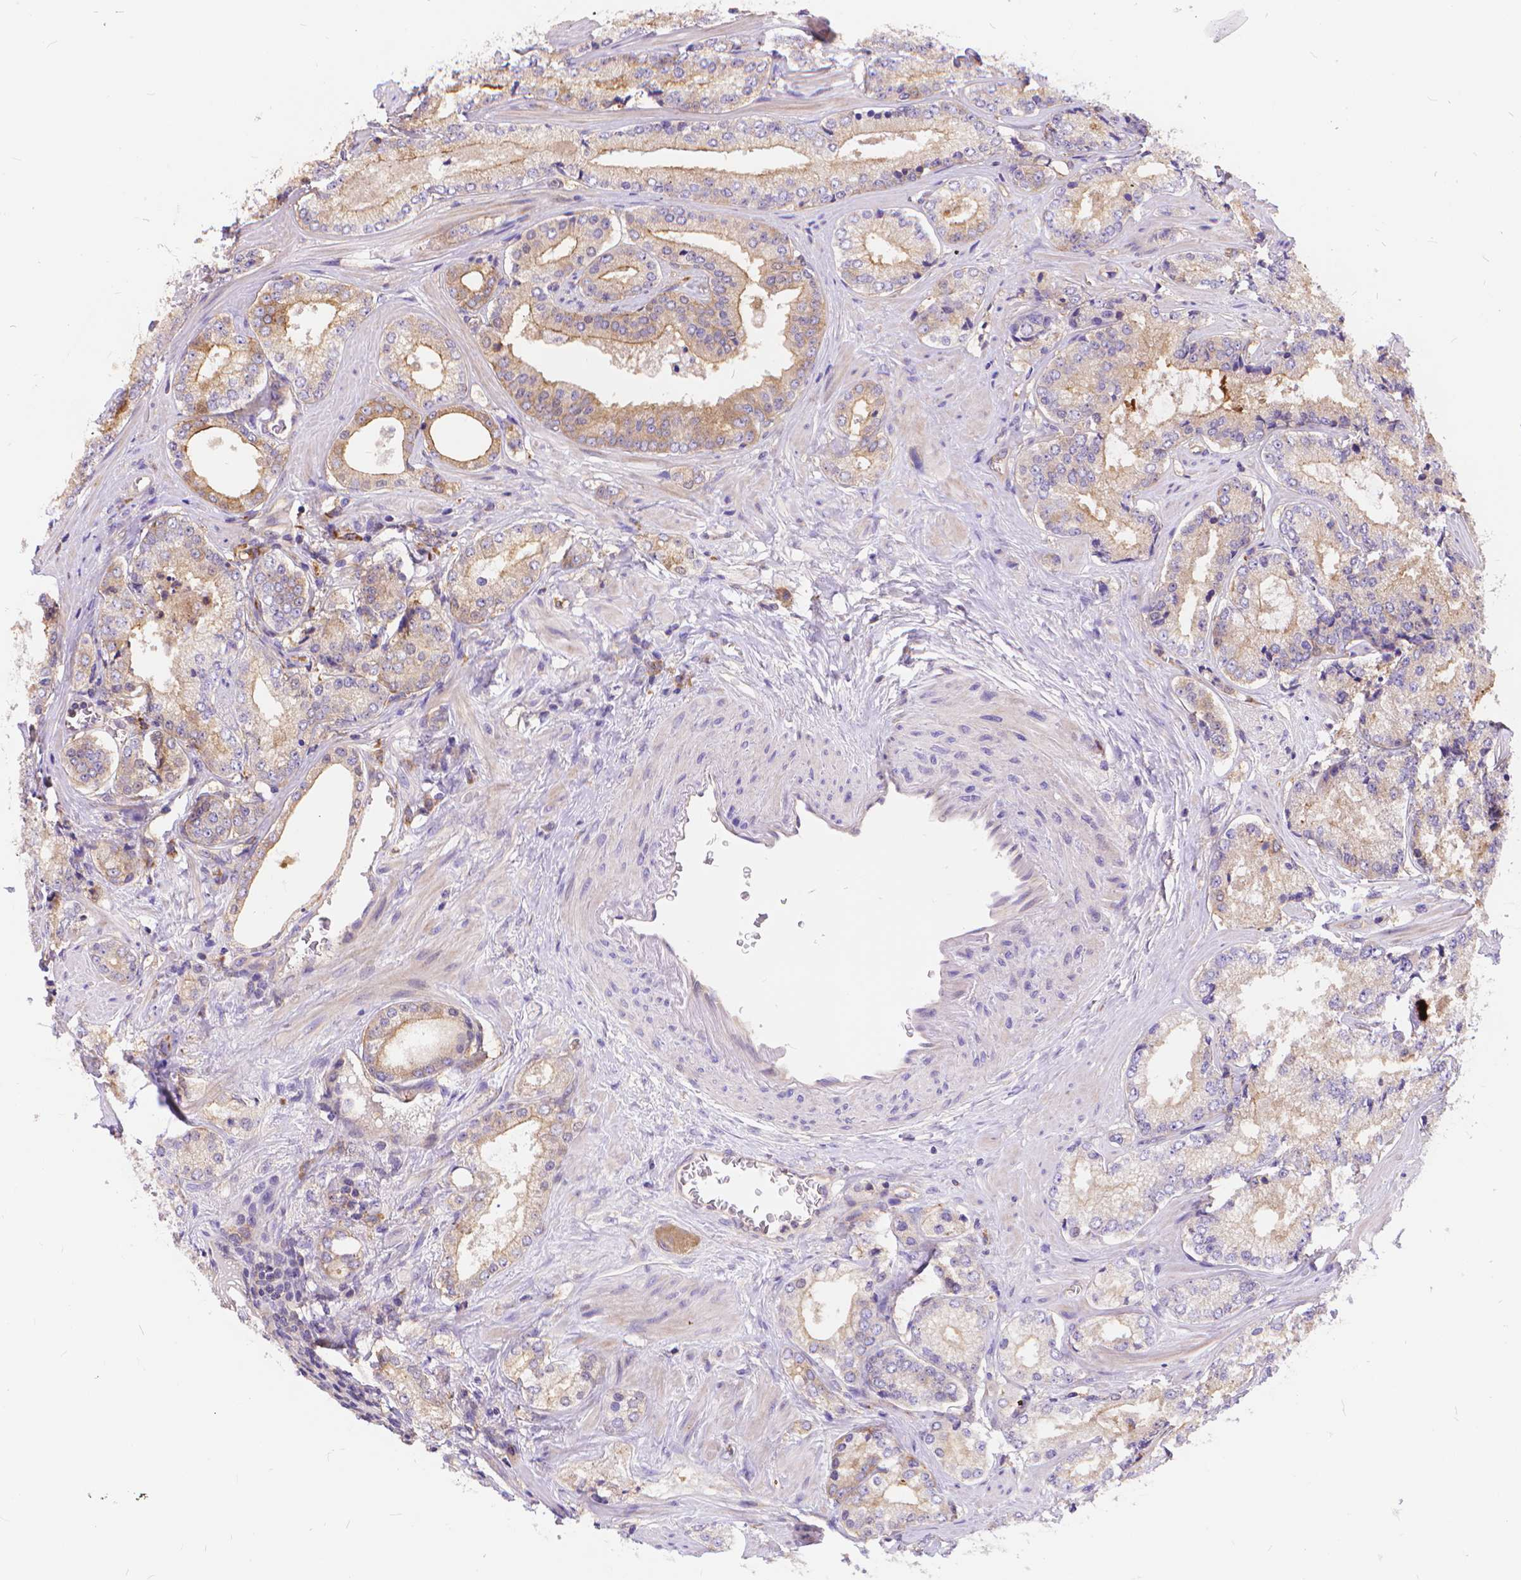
{"staining": {"intensity": "weak", "quantity": "25%-75%", "location": "cytoplasmic/membranous"}, "tissue": "prostate cancer", "cell_type": "Tumor cells", "image_type": "cancer", "snomed": [{"axis": "morphology", "description": "Adenocarcinoma, Low grade"}, {"axis": "topography", "description": "Prostate"}], "caption": "The image exhibits a brown stain indicating the presence of a protein in the cytoplasmic/membranous of tumor cells in prostate cancer.", "gene": "ARAP1", "patient": {"sex": "male", "age": 56}}